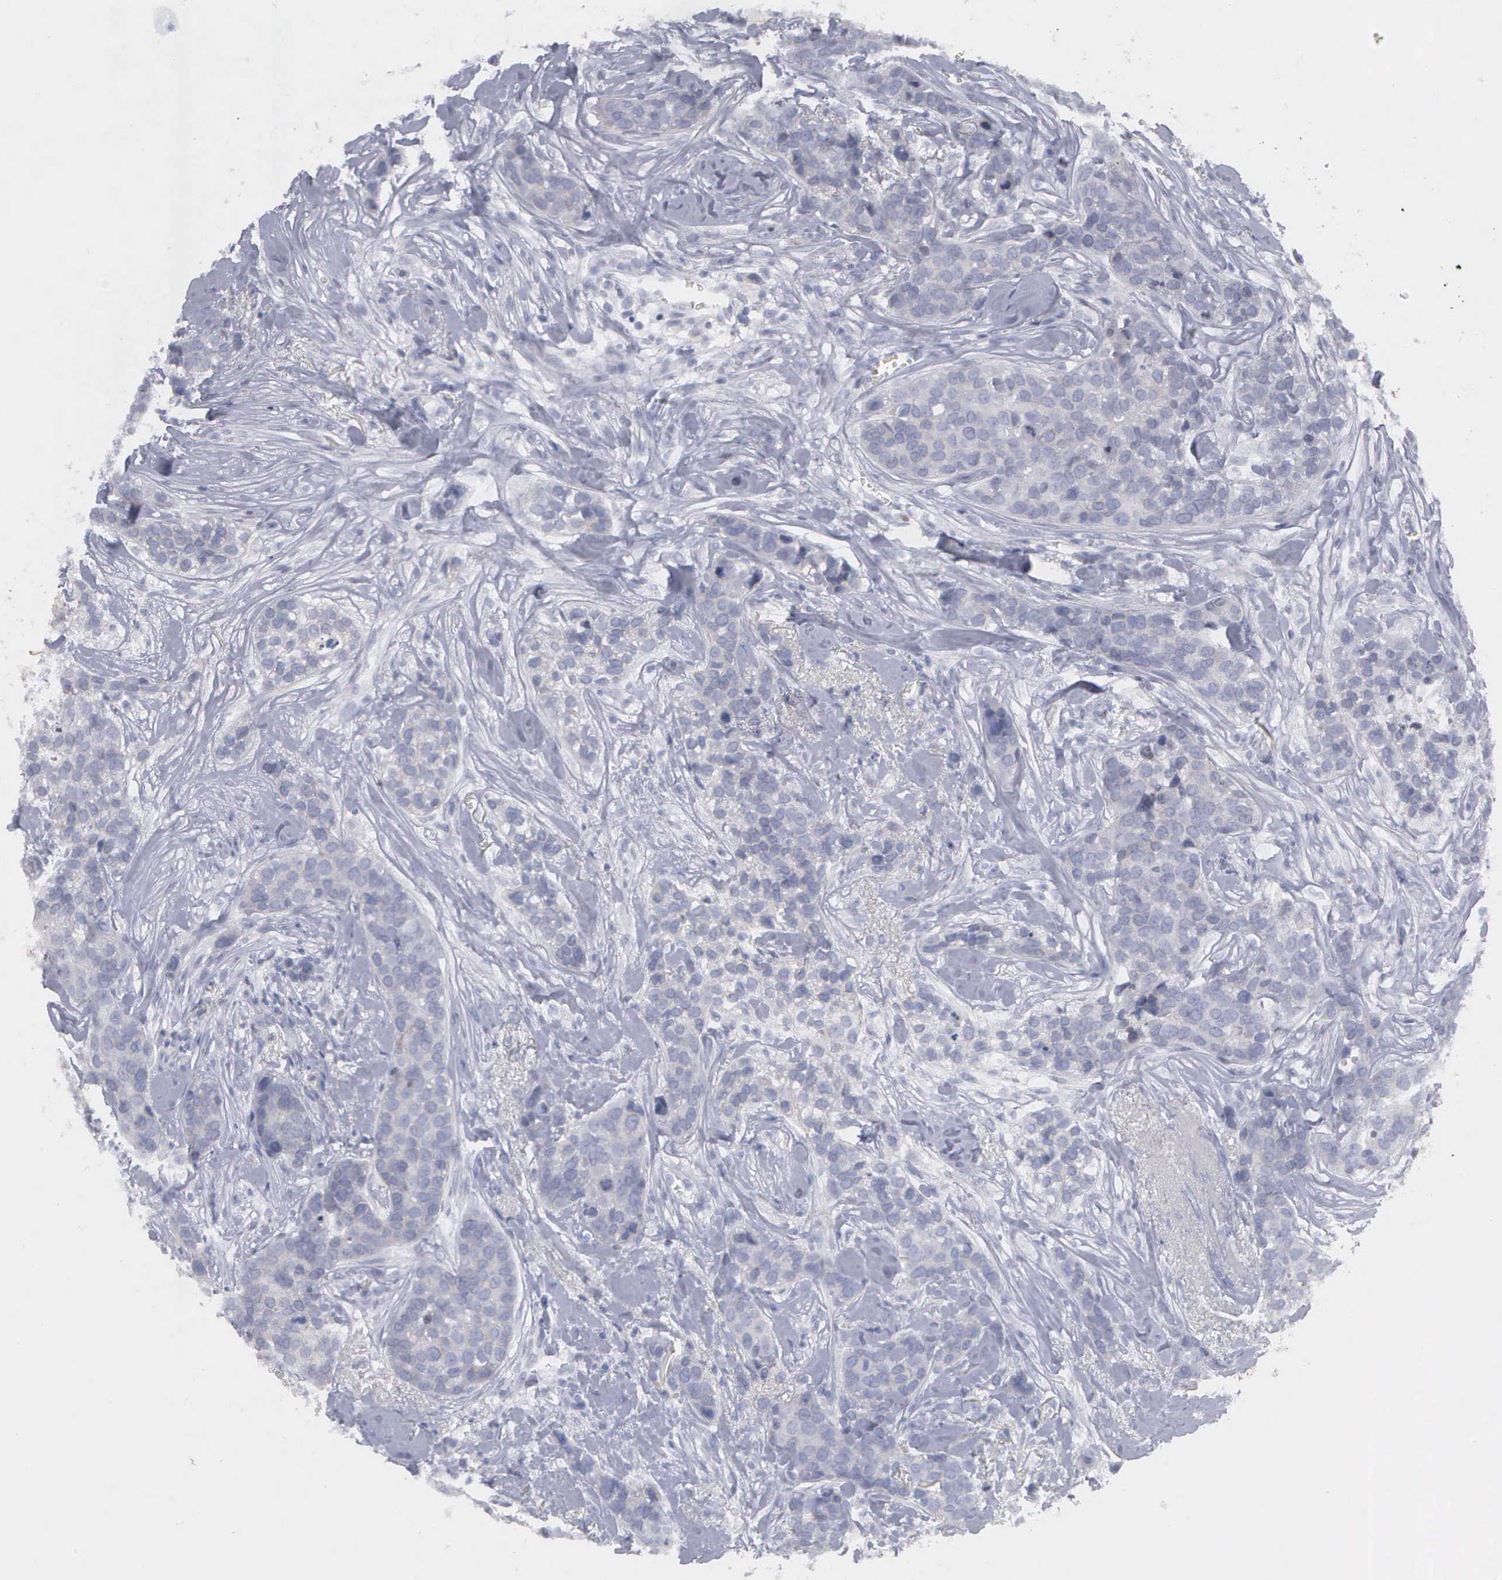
{"staining": {"intensity": "negative", "quantity": "none", "location": "none"}, "tissue": "breast cancer", "cell_type": "Tumor cells", "image_type": "cancer", "snomed": [{"axis": "morphology", "description": "Duct carcinoma"}, {"axis": "topography", "description": "Breast"}], "caption": "Image shows no protein positivity in tumor cells of breast cancer (invasive ductal carcinoma) tissue.", "gene": "WDR89", "patient": {"sex": "female", "age": 91}}